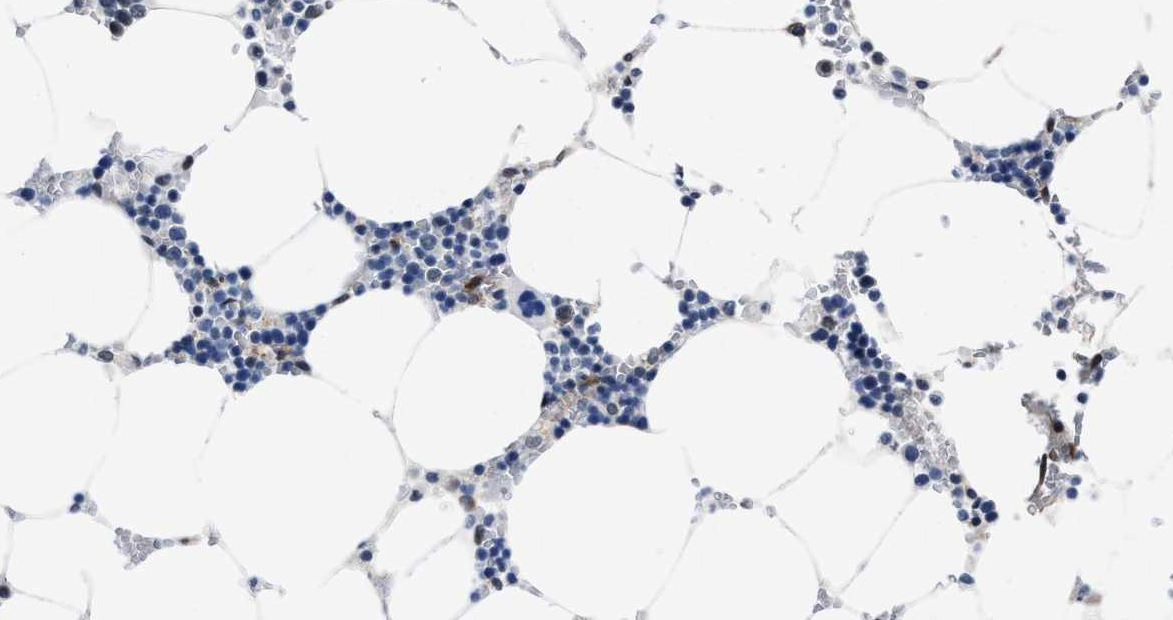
{"staining": {"intensity": "weak", "quantity": "<25%", "location": "cytoplasmic/membranous"}, "tissue": "bone marrow", "cell_type": "Hematopoietic cells", "image_type": "normal", "snomed": [{"axis": "morphology", "description": "Normal tissue, NOS"}, {"axis": "topography", "description": "Bone marrow"}], "caption": "The histopathology image demonstrates no staining of hematopoietic cells in unremarkable bone marrow.", "gene": "MARCKSL1", "patient": {"sex": "male", "age": 70}}